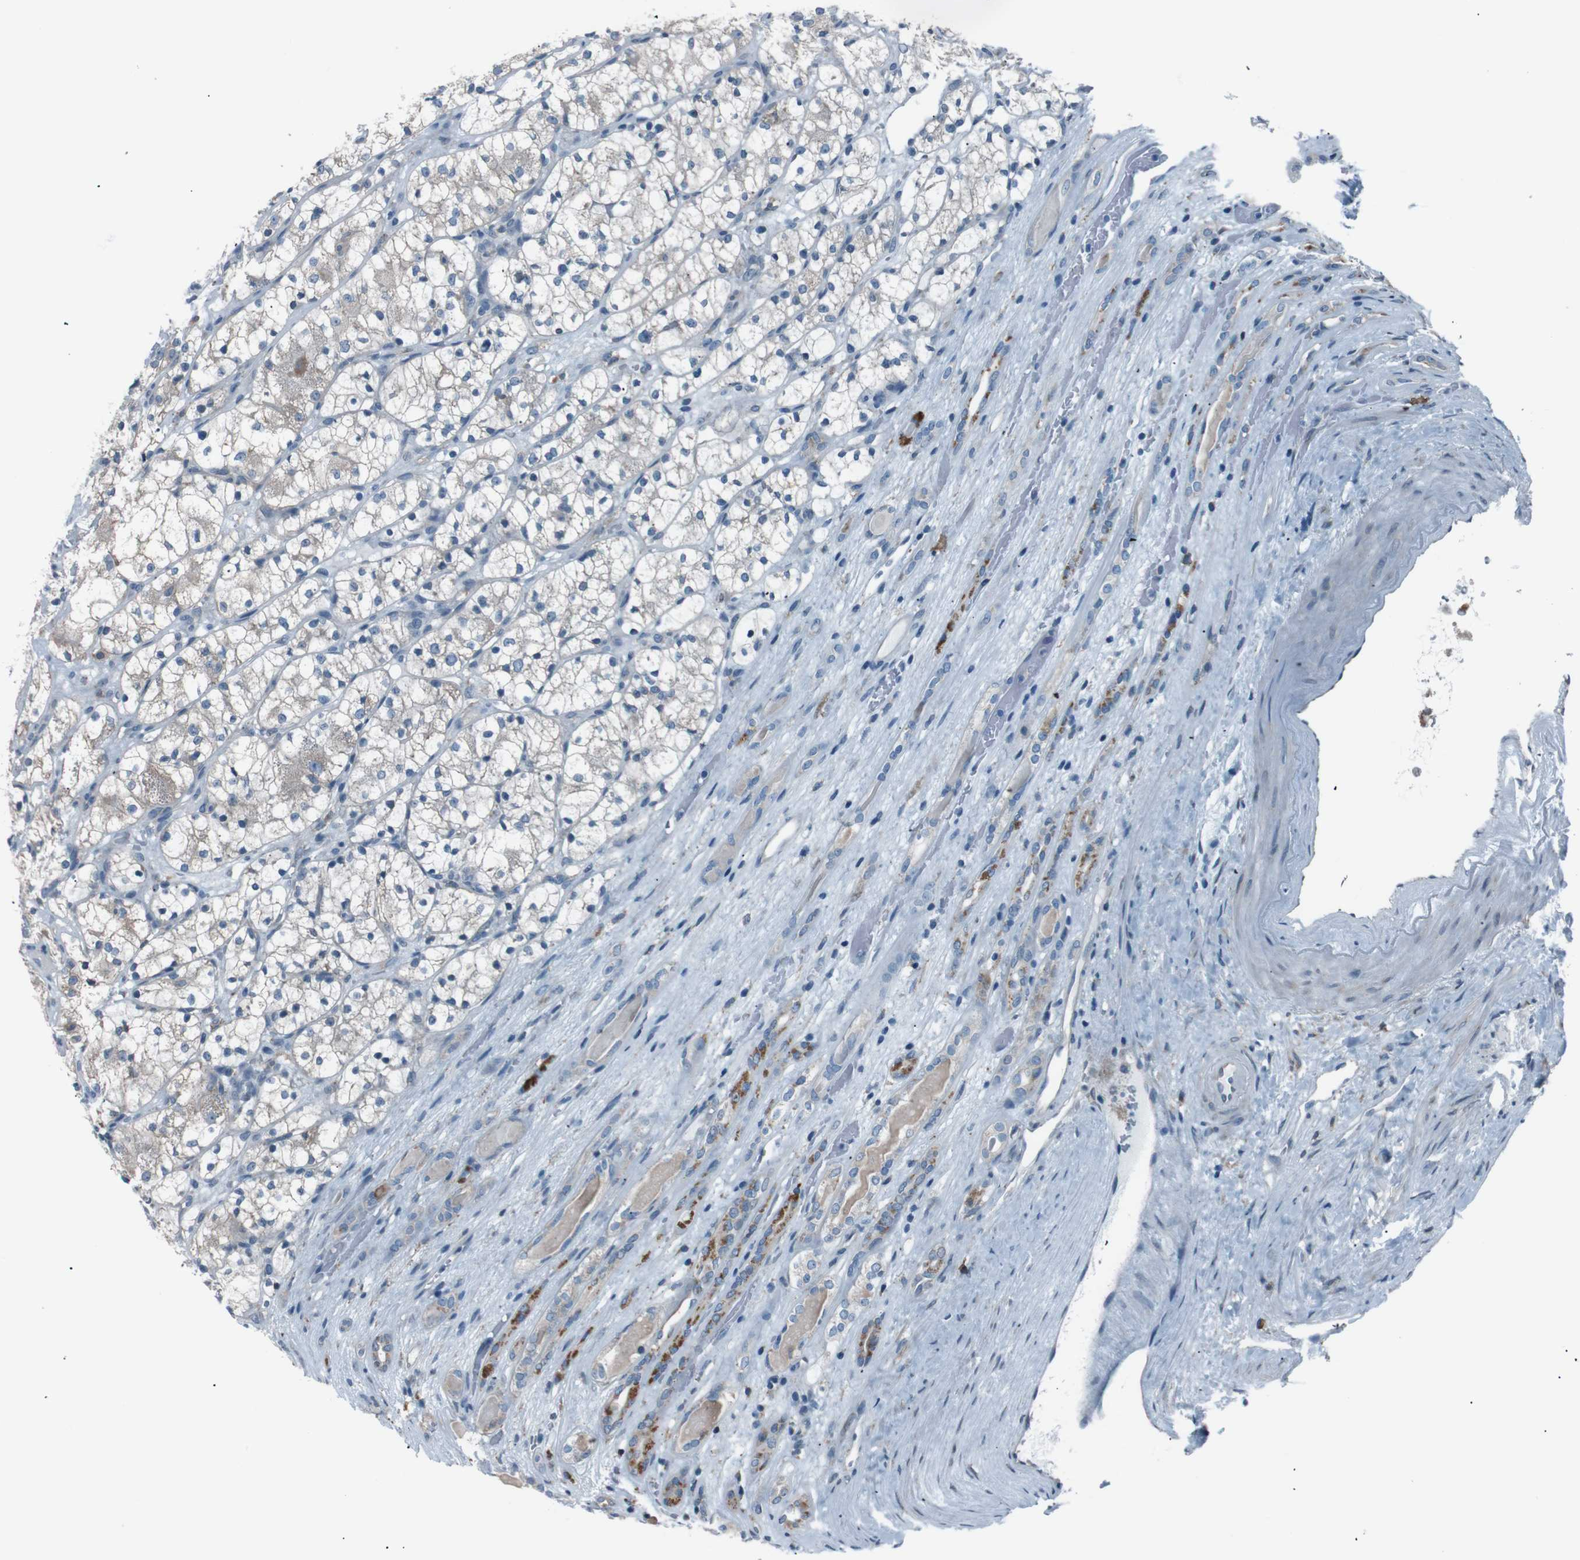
{"staining": {"intensity": "negative", "quantity": "none", "location": "none"}, "tissue": "renal cancer", "cell_type": "Tumor cells", "image_type": "cancer", "snomed": [{"axis": "morphology", "description": "Adenocarcinoma, NOS"}, {"axis": "topography", "description": "Kidney"}], "caption": "Immunohistochemistry image of human renal cancer stained for a protein (brown), which reveals no positivity in tumor cells. The staining was performed using DAB (3,3'-diaminobenzidine) to visualize the protein expression in brown, while the nuclei were stained in blue with hematoxylin (Magnification: 20x).", "gene": "SIGMAR1", "patient": {"sex": "female", "age": 60}}